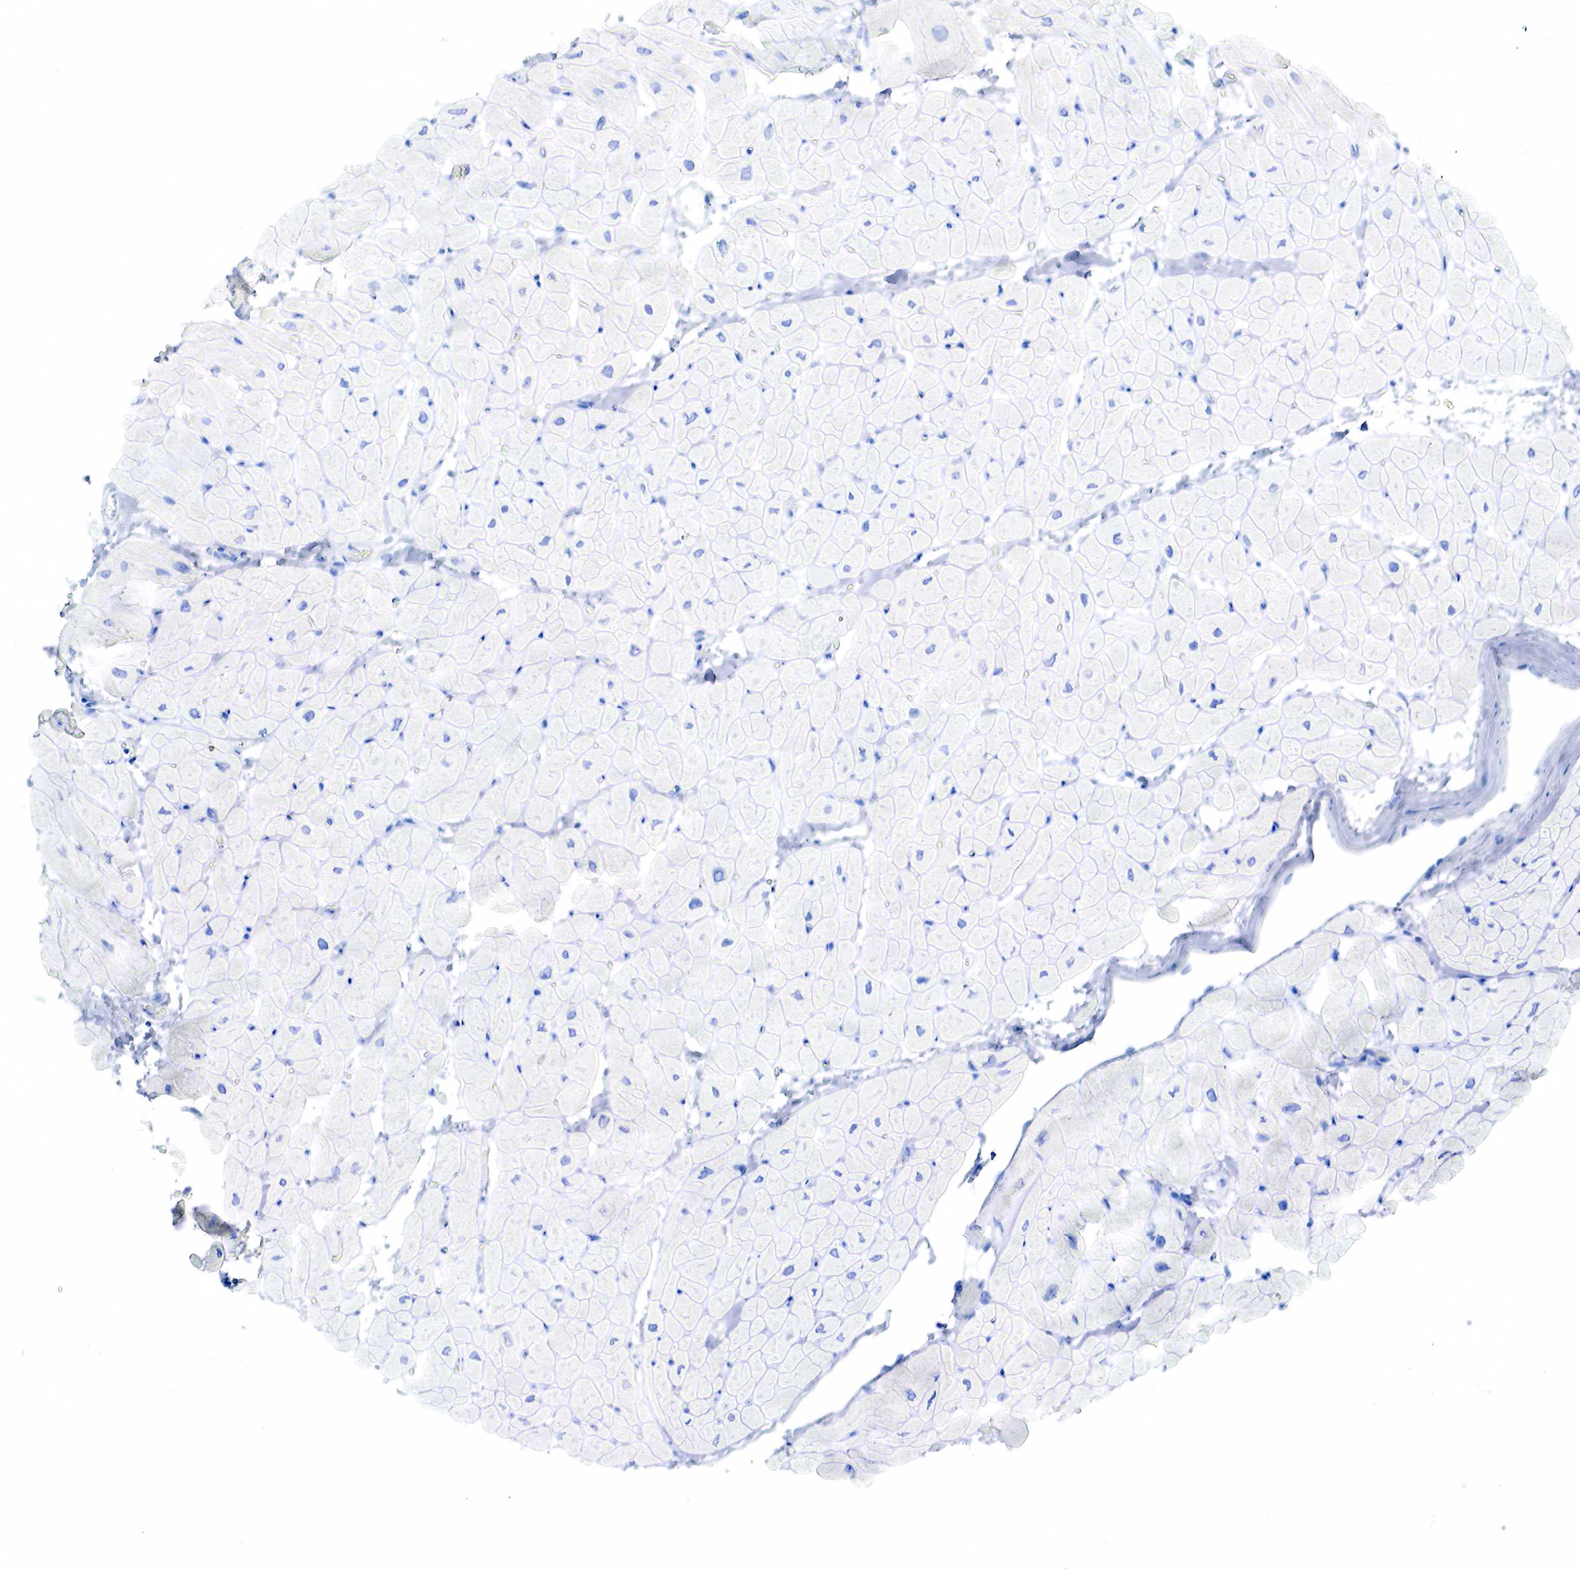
{"staining": {"intensity": "negative", "quantity": "none", "location": "none"}, "tissue": "heart muscle", "cell_type": "Cardiomyocytes", "image_type": "normal", "snomed": [{"axis": "morphology", "description": "Normal tissue, NOS"}, {"axis": "topography", "description": "Heart"}], "caption": "Immunohistochemical staining of unremarkable heart muscle displays no significant positivity in cardiomyocytes. Brightfield microscopy of immunohistochemistry stained with DAB (3,3'-diaminobenzidine) (brown) and hematoxylin (blue), captured at high magnification.", "gene": "KRT7", "patient": {"sex": "male", "age": 45}}